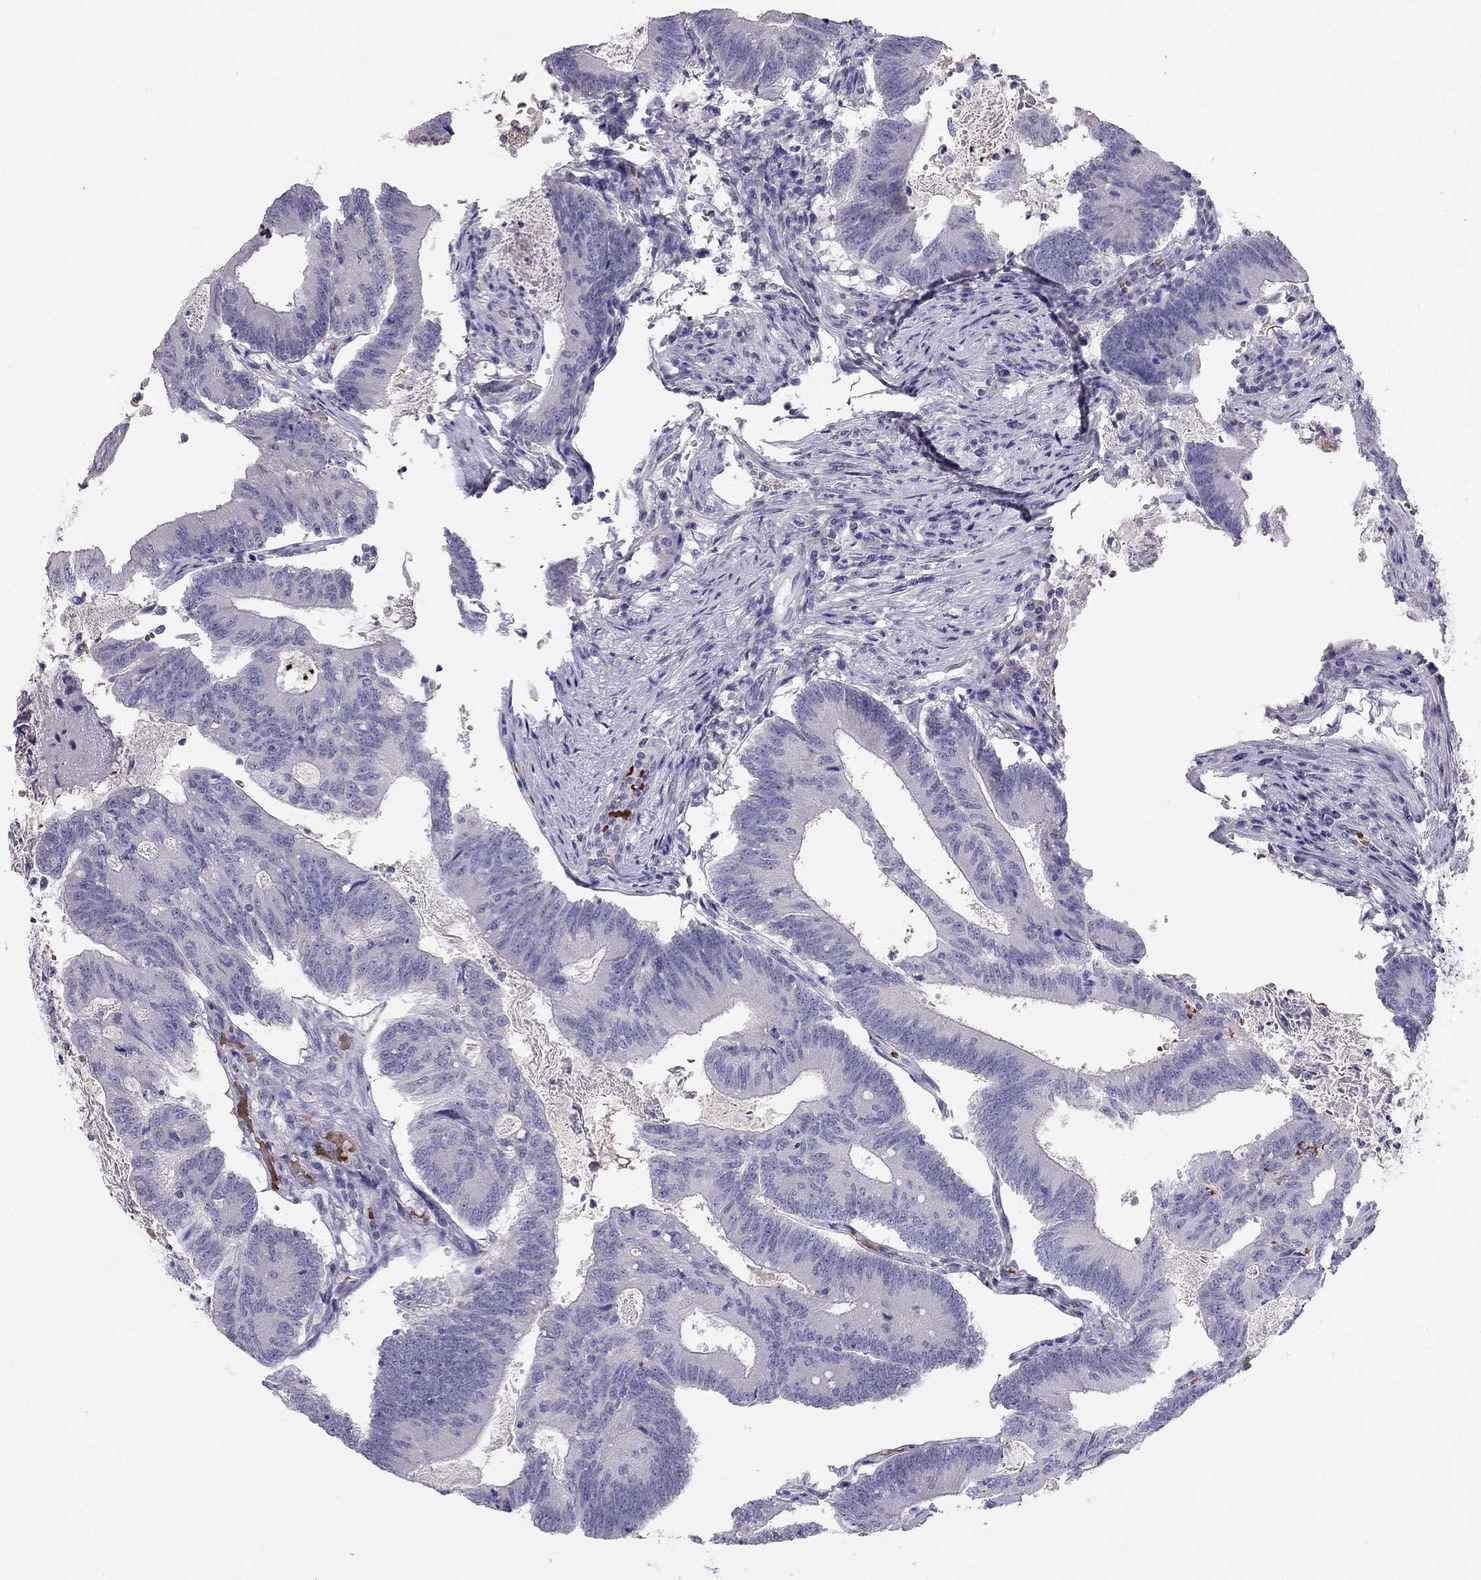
{"staining": {"intensity": "negative", "quantity": "none", "location": "none"}, "tissue": "colorectal cancer", "cell_type": "Tumor cells", "image_type": "cancer", "snomed": [{"axis": "morphology", "description": "Adenocarcinoma, NOS"}, {"axis": "topography", "description": "Colon"}], "caption": "Immunohistochemistry (IHC) histopathology image of human colorectal cancer stained for a protein (brown), which demonstrates no staining in tumor cells.", "gene": "RHD", "patient": {"sex": "female", "age": 70}}